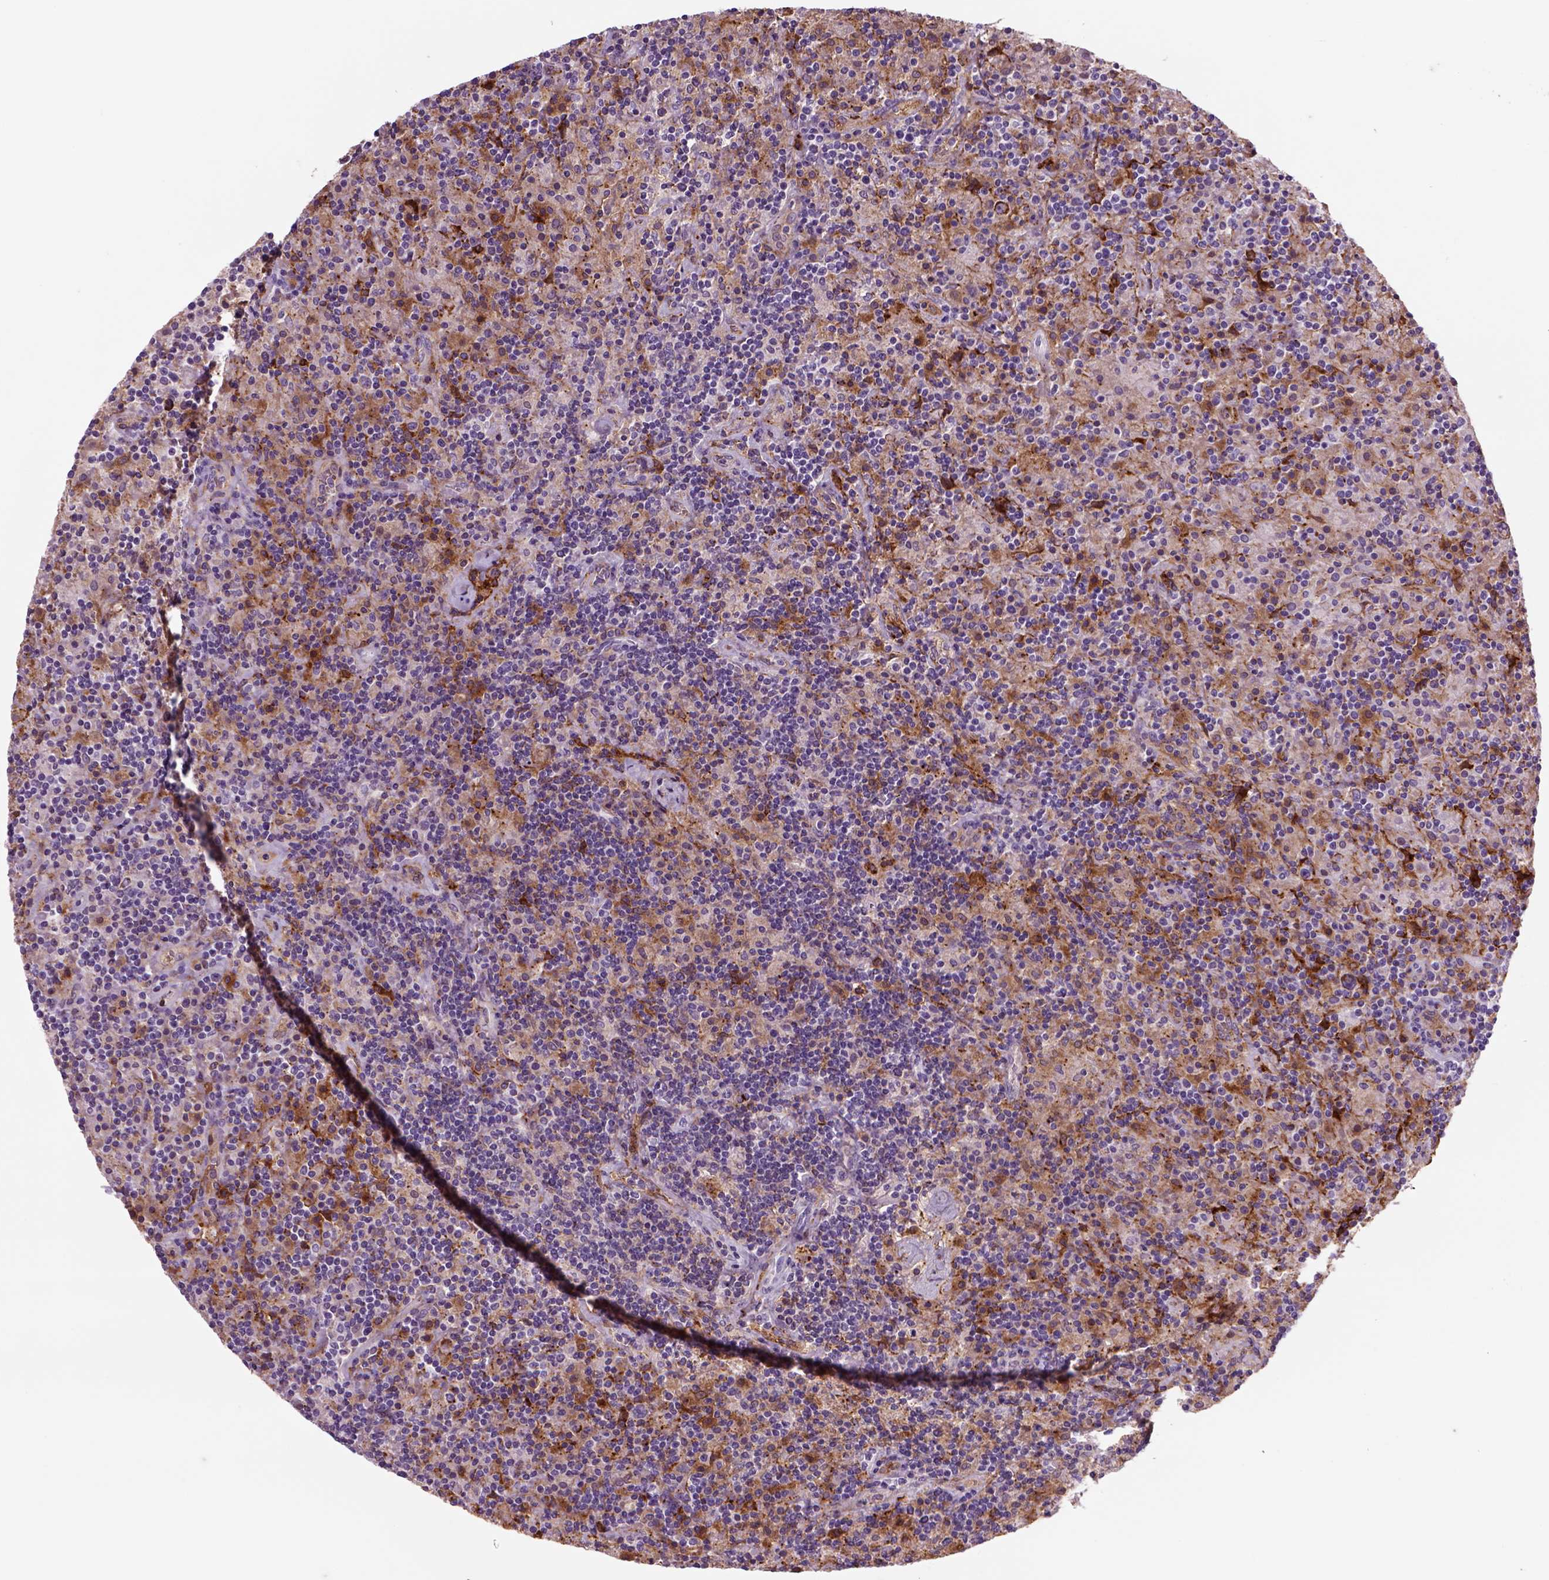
{"staining": {"intensity": "negative", "quantity": "none", "location": "none"}, "tissue": "lymphoma", "cell_type": "Tumor cells", "image_type": "cancer", "snomed": [{"axis": "morphology", "description": "Hodgkin's disease, NOS"}, {"axis": "topography", "description": "Lymph node"}], "caption": "A histopathology image of Hodgkin's disease stained for a protein reveals no brown staining in tumor cells. Brightfield microscopy of immunohistochemistry stained with DAB (3,3'-diaminobenzidine) (brown) and hematoxylin (blue), captured at high magnification.", "gene": "MARCKS", "patient": {"sex": "male", "age": 70}}